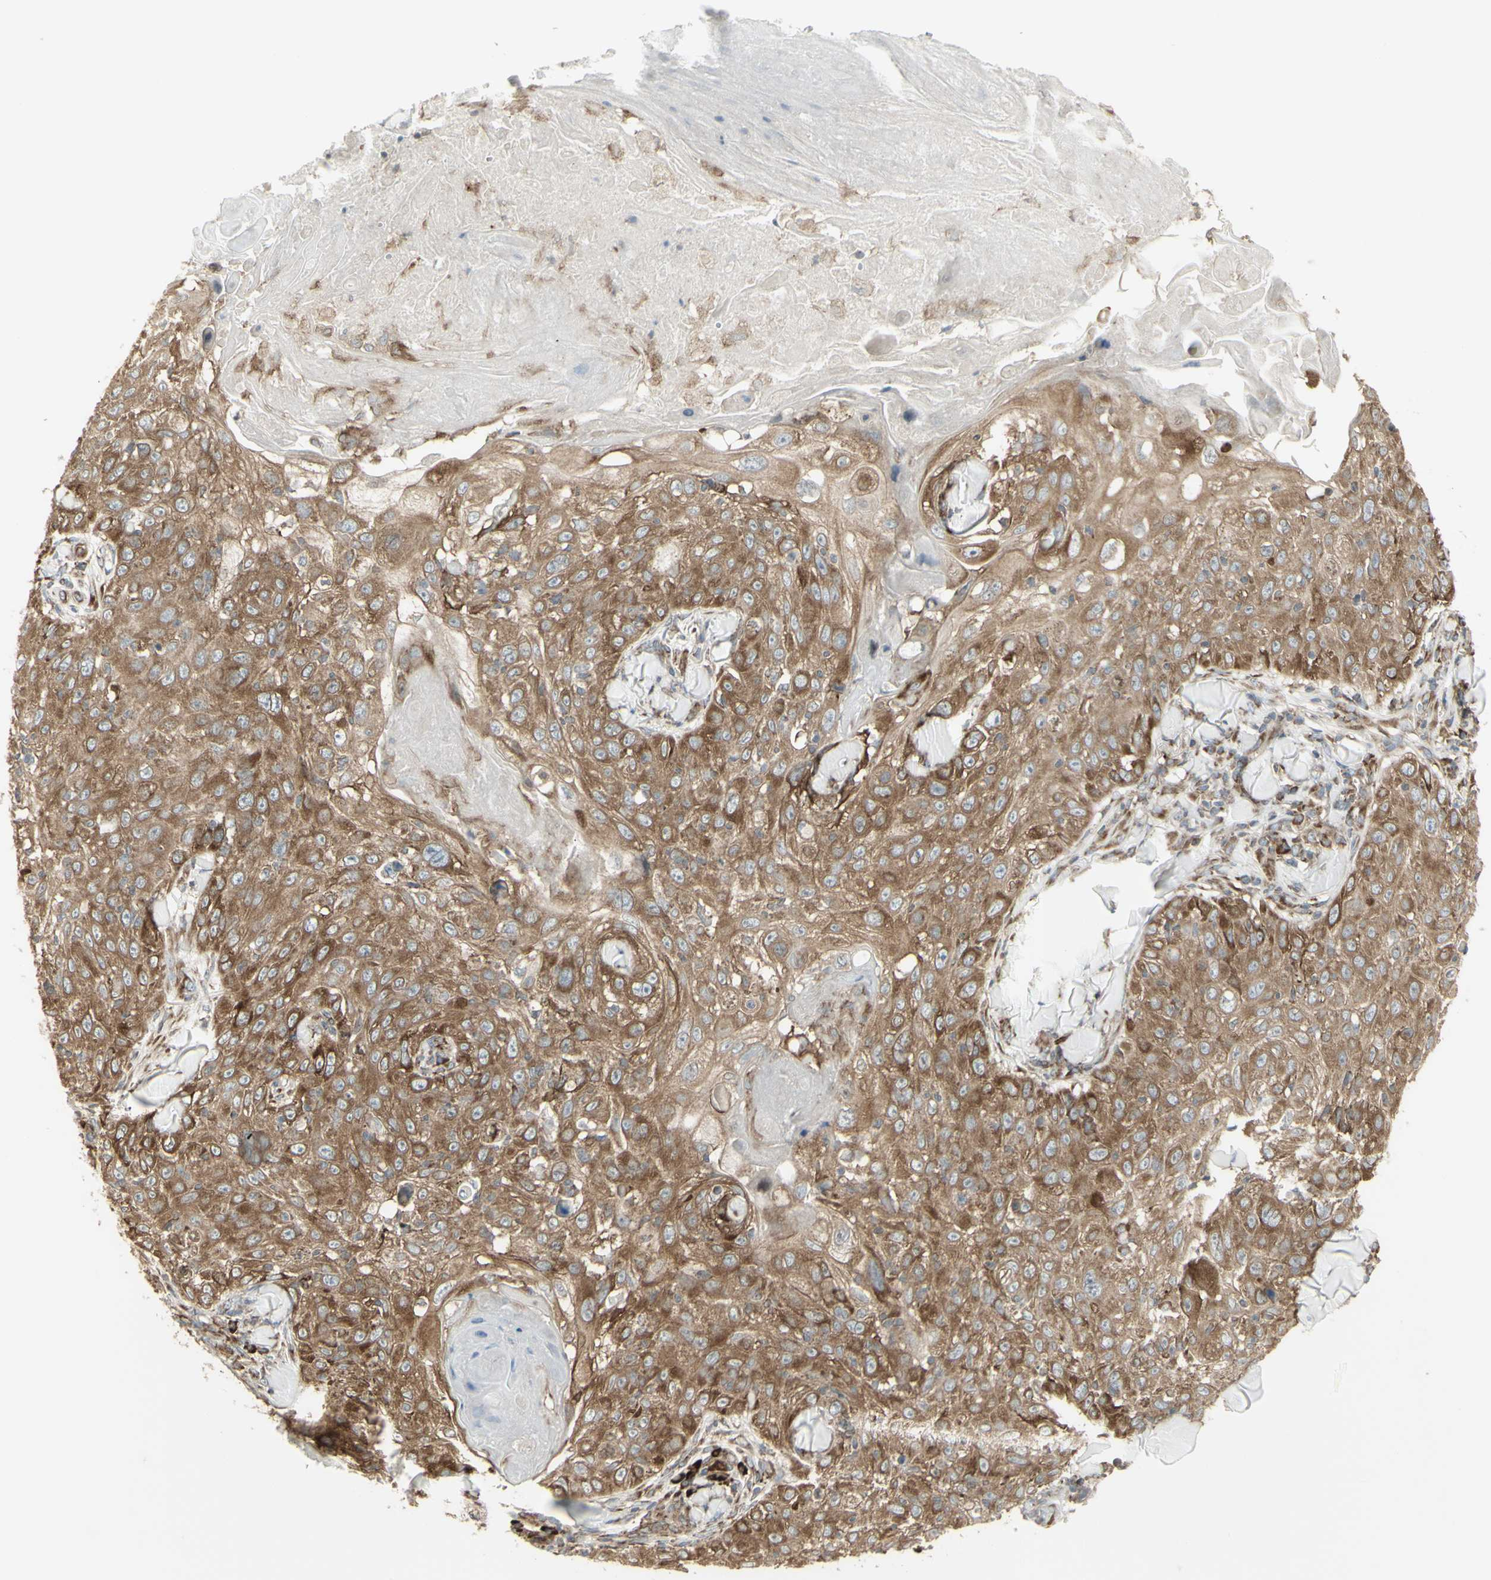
{"staining": {"intensity": "moderate", "quantity": ">75%", "location": "cytoplasmic/membranous"}, "tissue": "skin cancer", "cell_type": "Tumor cells", "image_type": "cancer", "snomed": [{"axis": "morphology", "description": "Squamous cell carcinoma, NOS"}, {"axis": "topography", "description": "Skin"}], "caption": "This is an image of IHC staining of skin squamous cell carcinoma, which shows moderate positivity in the cytoplasmic/membranous of tumor cells.", "gene": "FKBP3", "patient": {"sex": "male", "age": 86}}